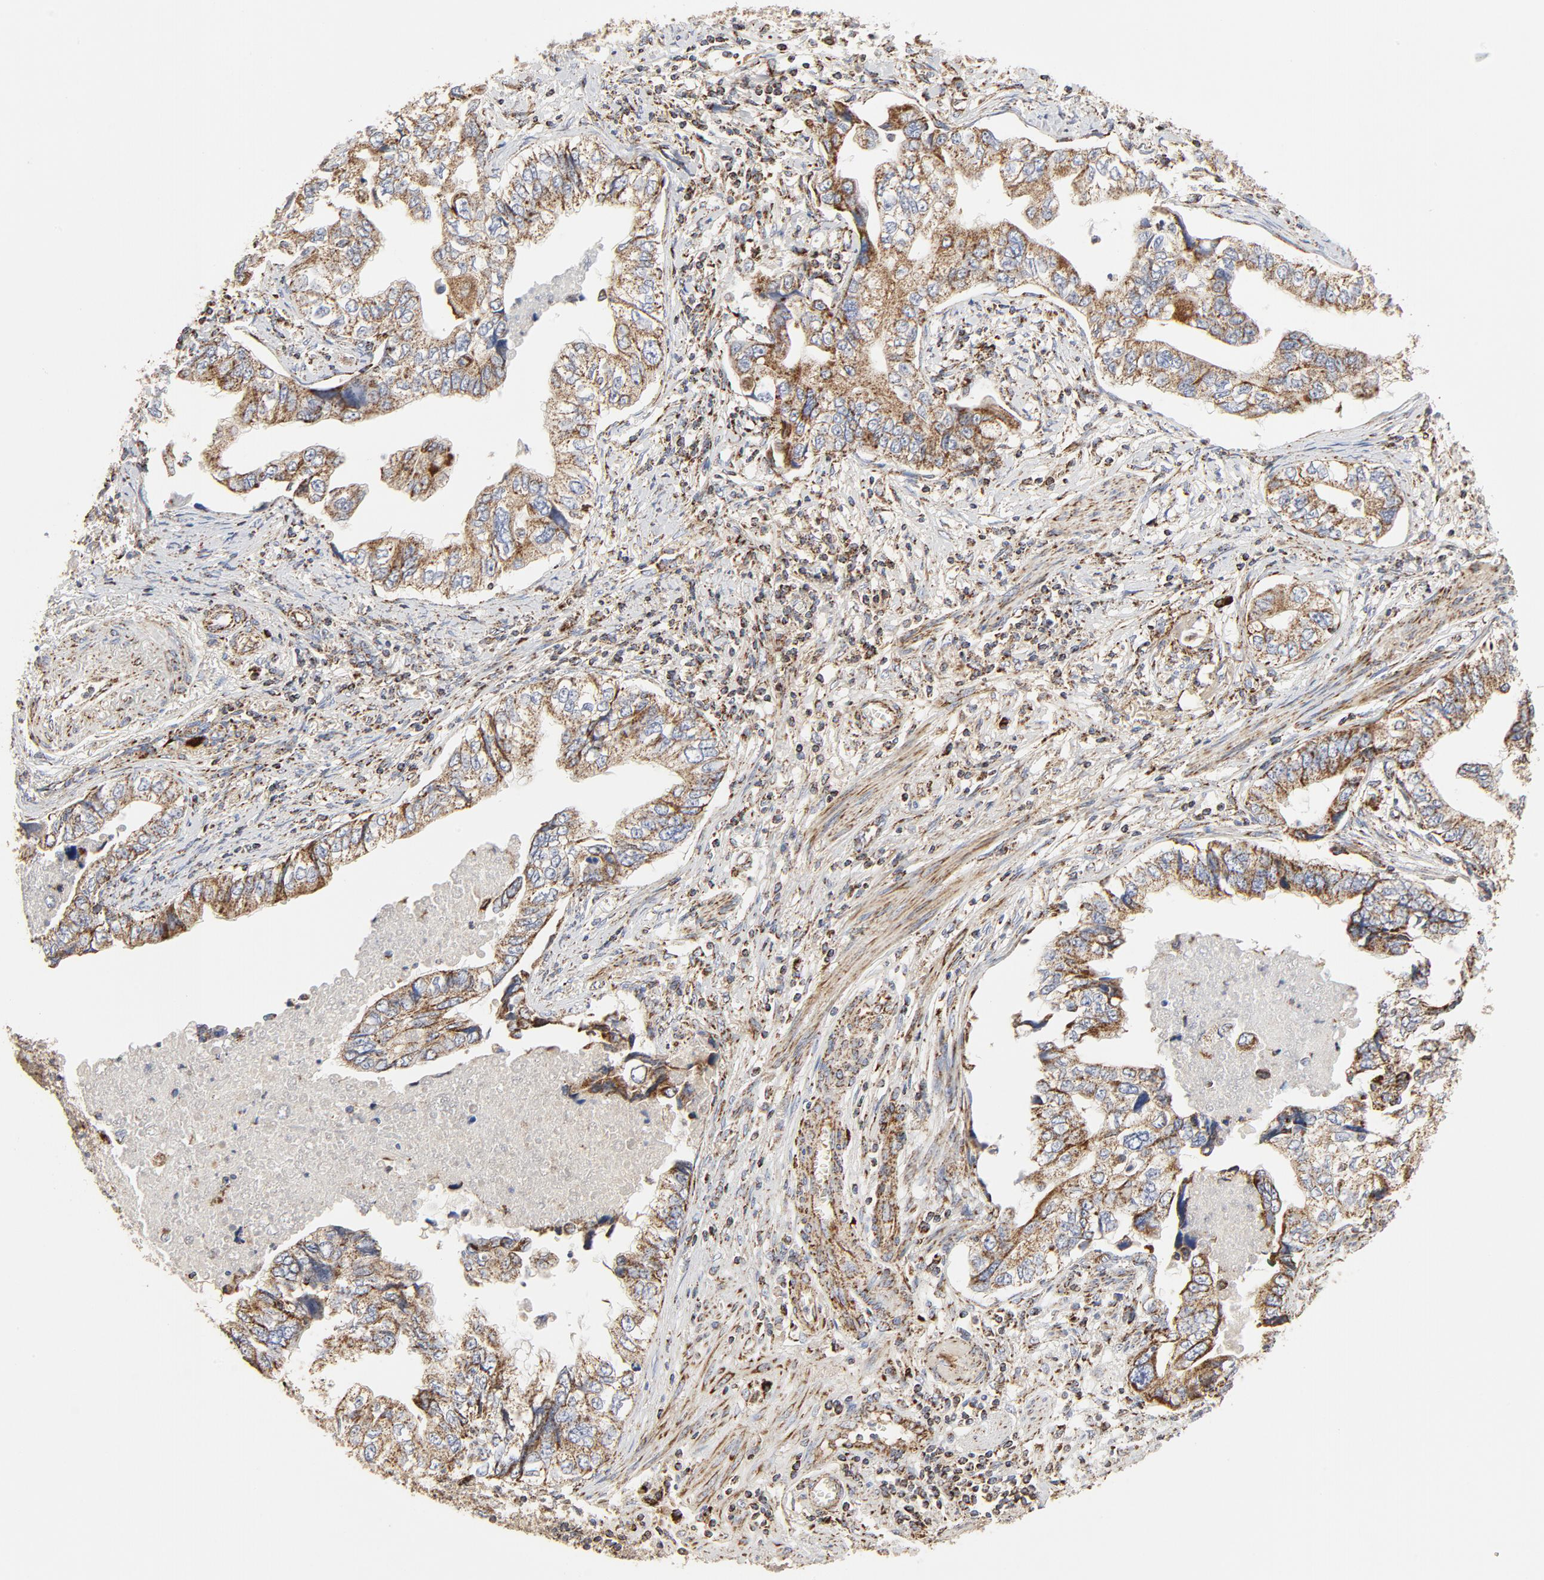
{"staining": {"intensity": "moderate", "quantity": ">75%", "location": "cytoplasmic/membranous"}, "tissue": "stomach cancer", "cell_type": "Tumor cells", "image_type": "cancer", "snomed": [{"axis": "morphology", "description": "Adenocarcinoma, NOS"}, {"axis": "topography", "description": "Pancreas"}, {"axis": "topography", "description": "Stomach, upper"}], "caption": "About >75% of tumor cells in stomach cancer (adenocarcinoma) exhibit moderate cytoplasmic/membranous protein staining as visualized by brown immunohistochemical staining.", "gene": "PCNX4", "patient": {"sex": "male", "age": 77}}